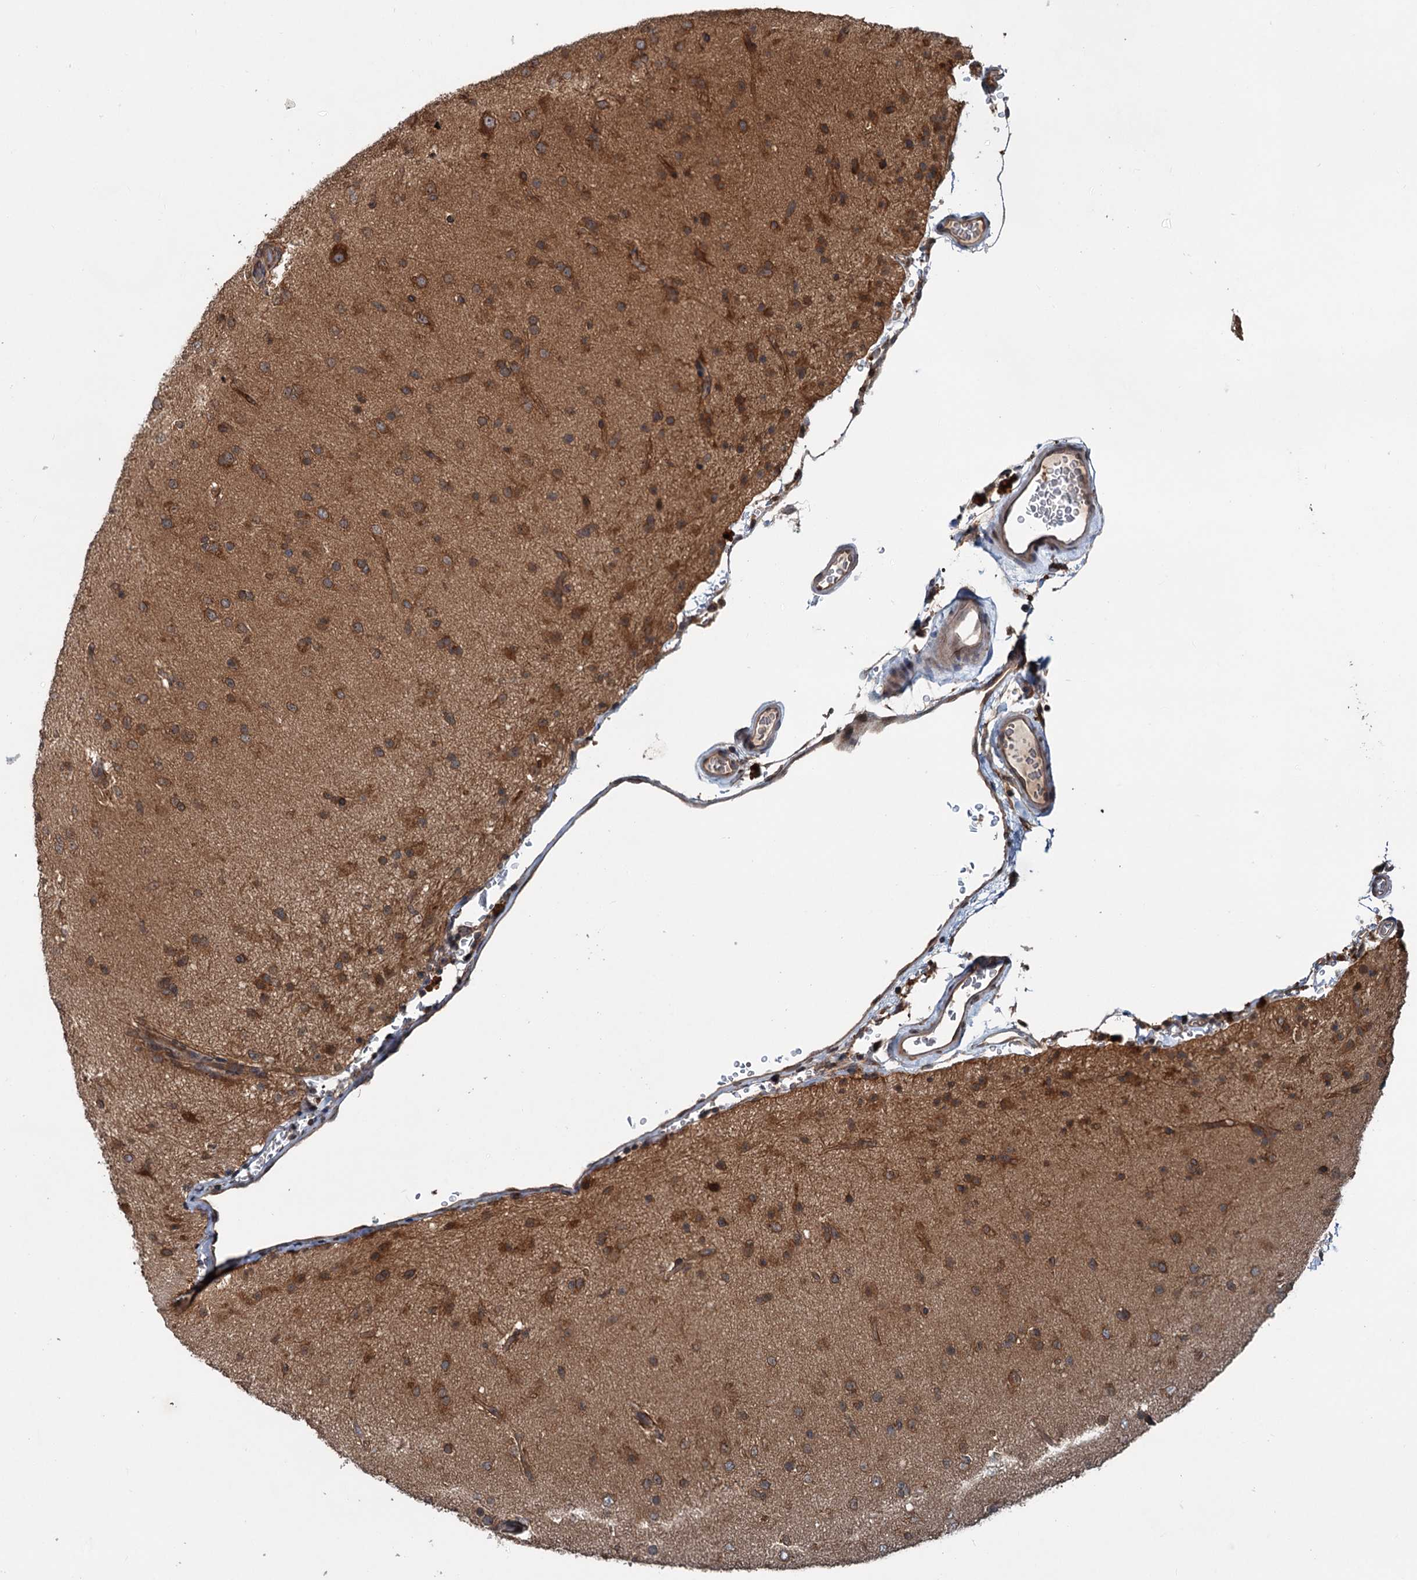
{"staining": {"intensity": "moderate", "quantity": ">75%", "location": "cytoplasmic/membranous"}, "tissue": "glioma", "cell_type": "Tumor cells", "image_type": "cancer", "snomed": [{"axis": "morphology", "description": "Glioma, malignant, Low grade"}, {"axis": "topography", "description": "Brain"}], "caption": "A brown stain labels moderate cytoplasmic/membranous positivity of a protein in malignant low-grade glioma tumor cells. (DAB = brown stain, brightfield microscopy at high magnification).", "gene": "N4BP2L2", "patient": {"sex": "male", "age": 65}}